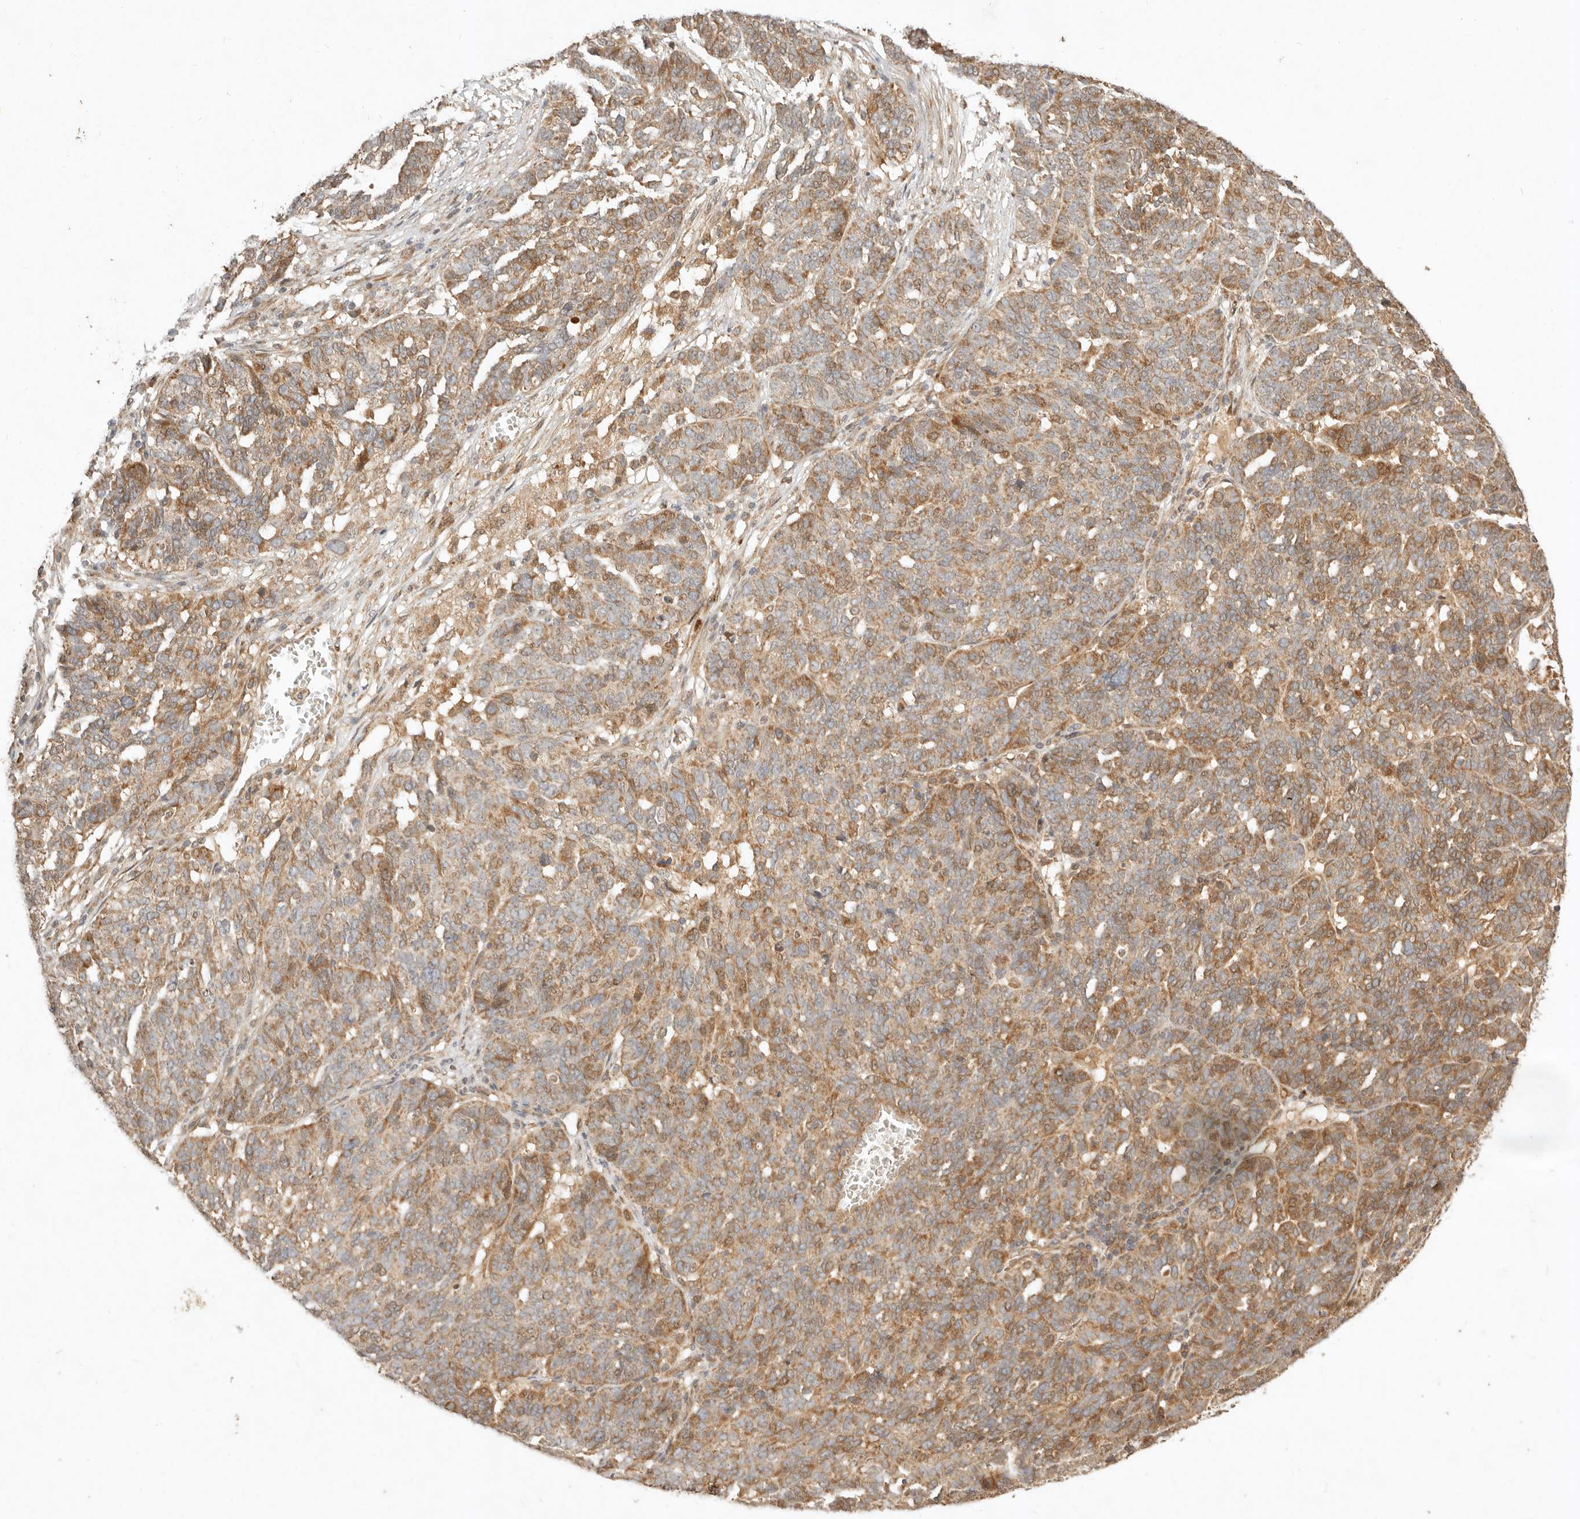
{"staining": {"intensity": "moderate", "quantity": ">75%", "location": "cytoplasmic/membranous"}, "tissue": "ovarian cancer", "cell_type": "Tumor cells", "image_type": "cancer", "snomed": [{"axis": "morphology", "description": "Cystadenocarcinoma, serous, NOS"}, {"axis": "topography", "description": "Ovary"}], "caption": "Serous cystadenocarcinoma (ovarian) stained for a protein demonstrates moderate cytoplasmic/membranous positivity in tumor cells.", "gene": "CLEC4C", "patient": {"sex": "female", "age": 59}}